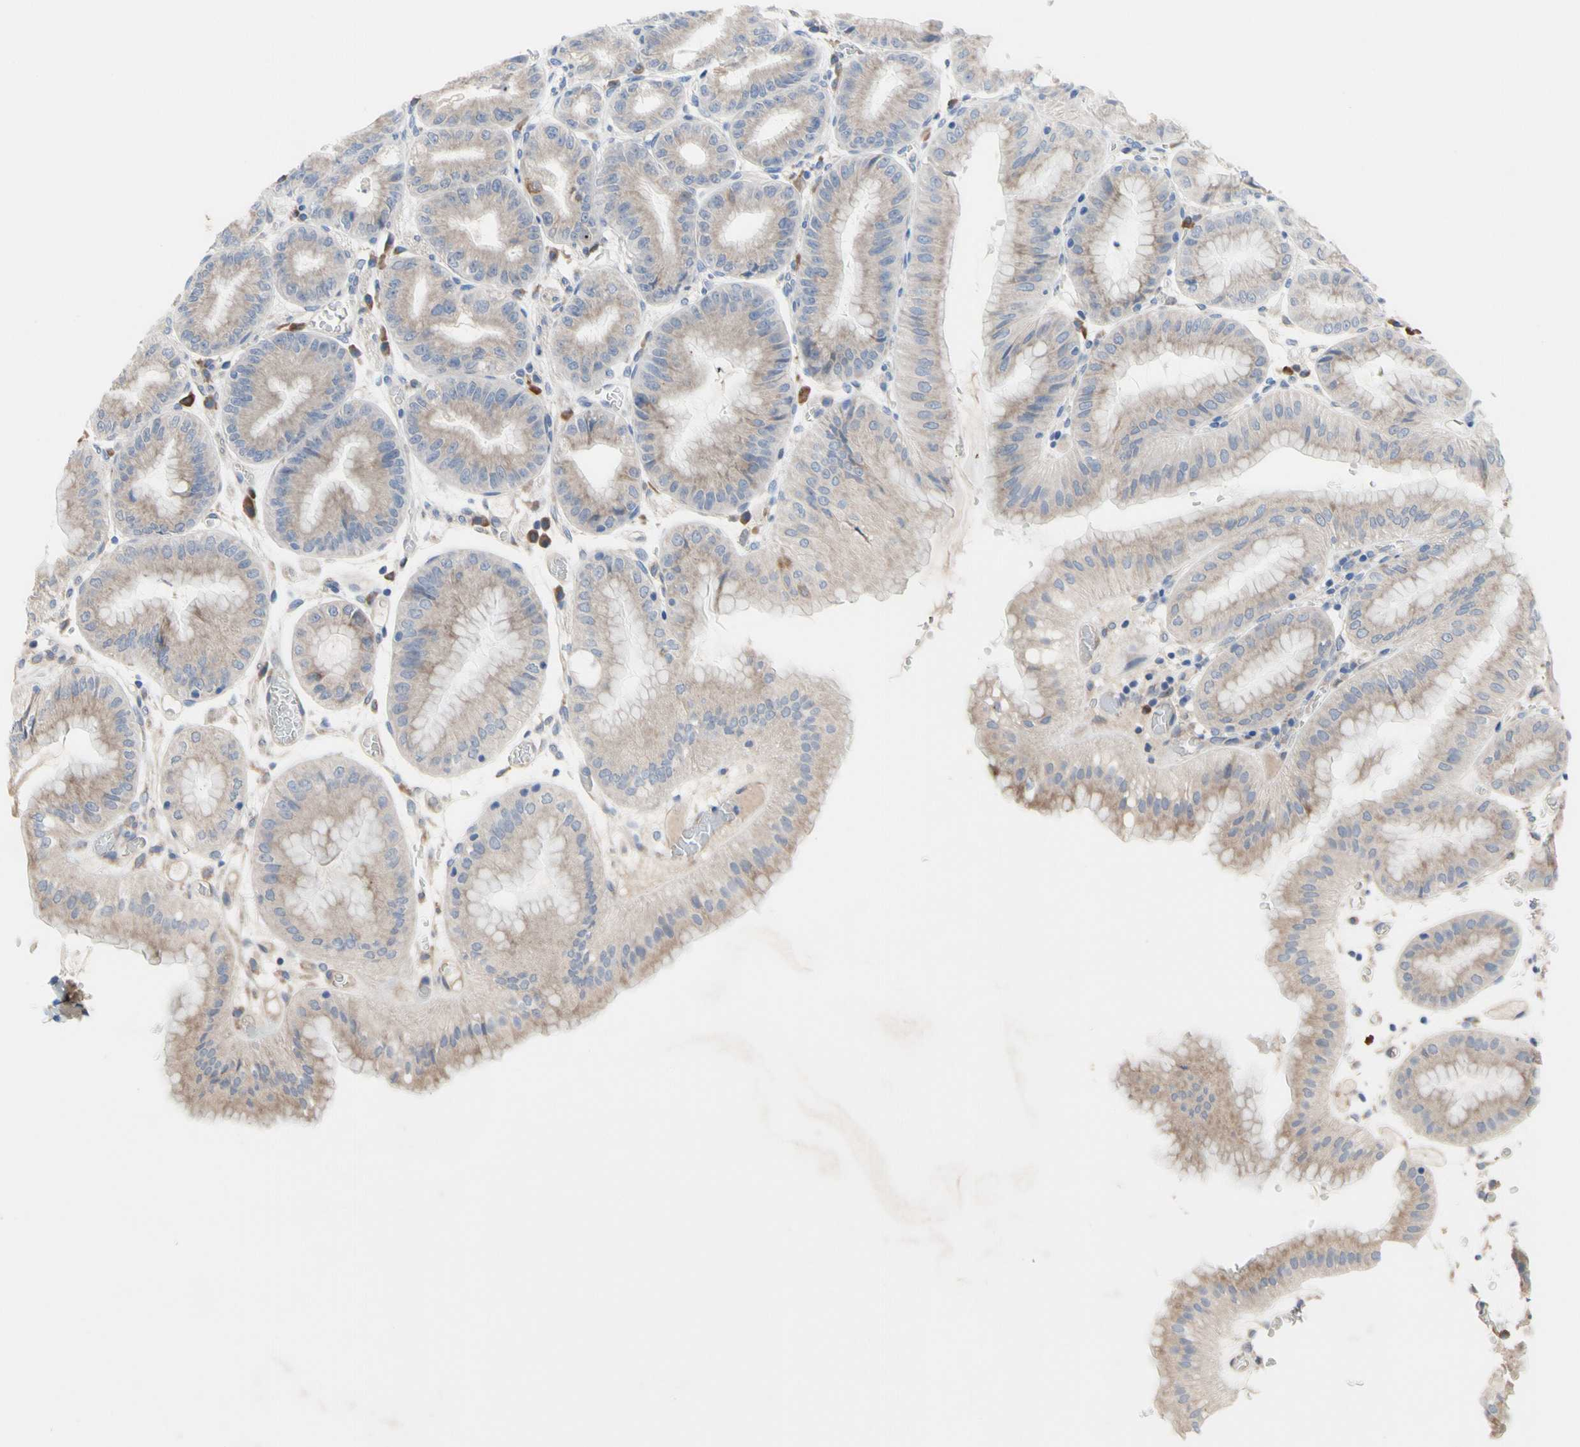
{"staining": {"intensity": "moderate", "quantity": "25%-75%", "location": "cytoplasmic/membranous"}, "tissue": "stomach", "cell_type": "Glandular cells", "image_type": "normal", "snomed": [{"axis": "morphology", "description": "Normal tissue, NOS"}, {"axis": "topography", "description": "Stomach, lower"}], "caption": "A medium amount of moderate cytoplasmic/membranous positivity is seen in approximately 25%-75% of glandular cells in benign stomach.", "gene": "TTC14", "patient": {"sex": "male", "age": 71}}